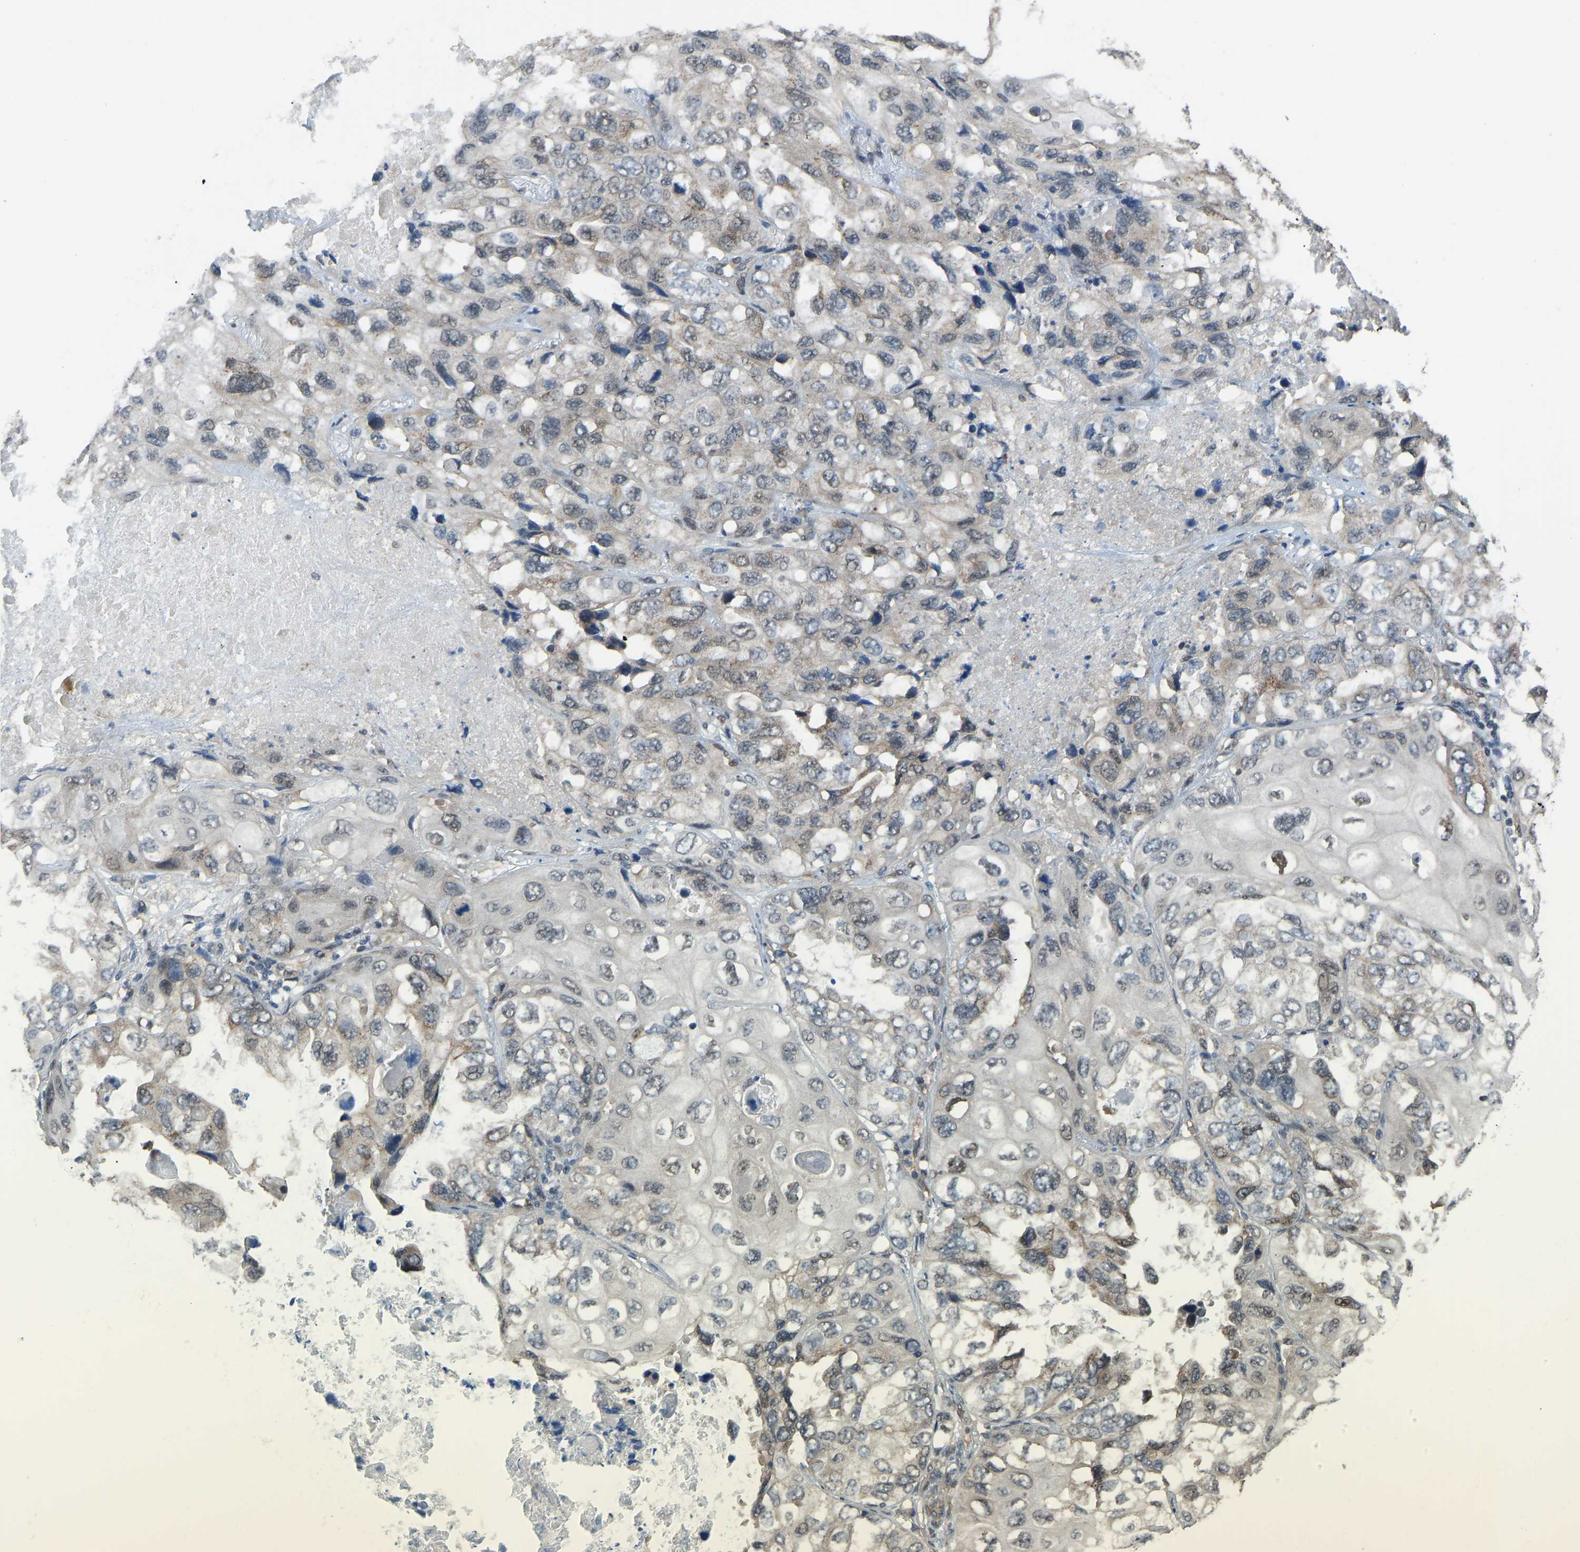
{"staining": {"intensity": "weak", "quantity": "<25%", "location": "cytoplasmic/membranous,nuclear"}, "tissue": "lung cancer", "cell_type": "Tumor cells", "image_type": "cancer", "snomed": [{"axis": "morphology", "description": "Squamous cell carcinoma, NOS"}, {"axis": "topography", "description": "Lung"}], "caption": "IHC of lung cancer (squamous cell carcinoma) displays no staining in tumor cells. (DAB (3,3'-diaminobenzidine) immunohistochemistry with hematoxylin counter stain).", "gene": "KPNA6", "patient": {"sex": "female", "age": 73}}